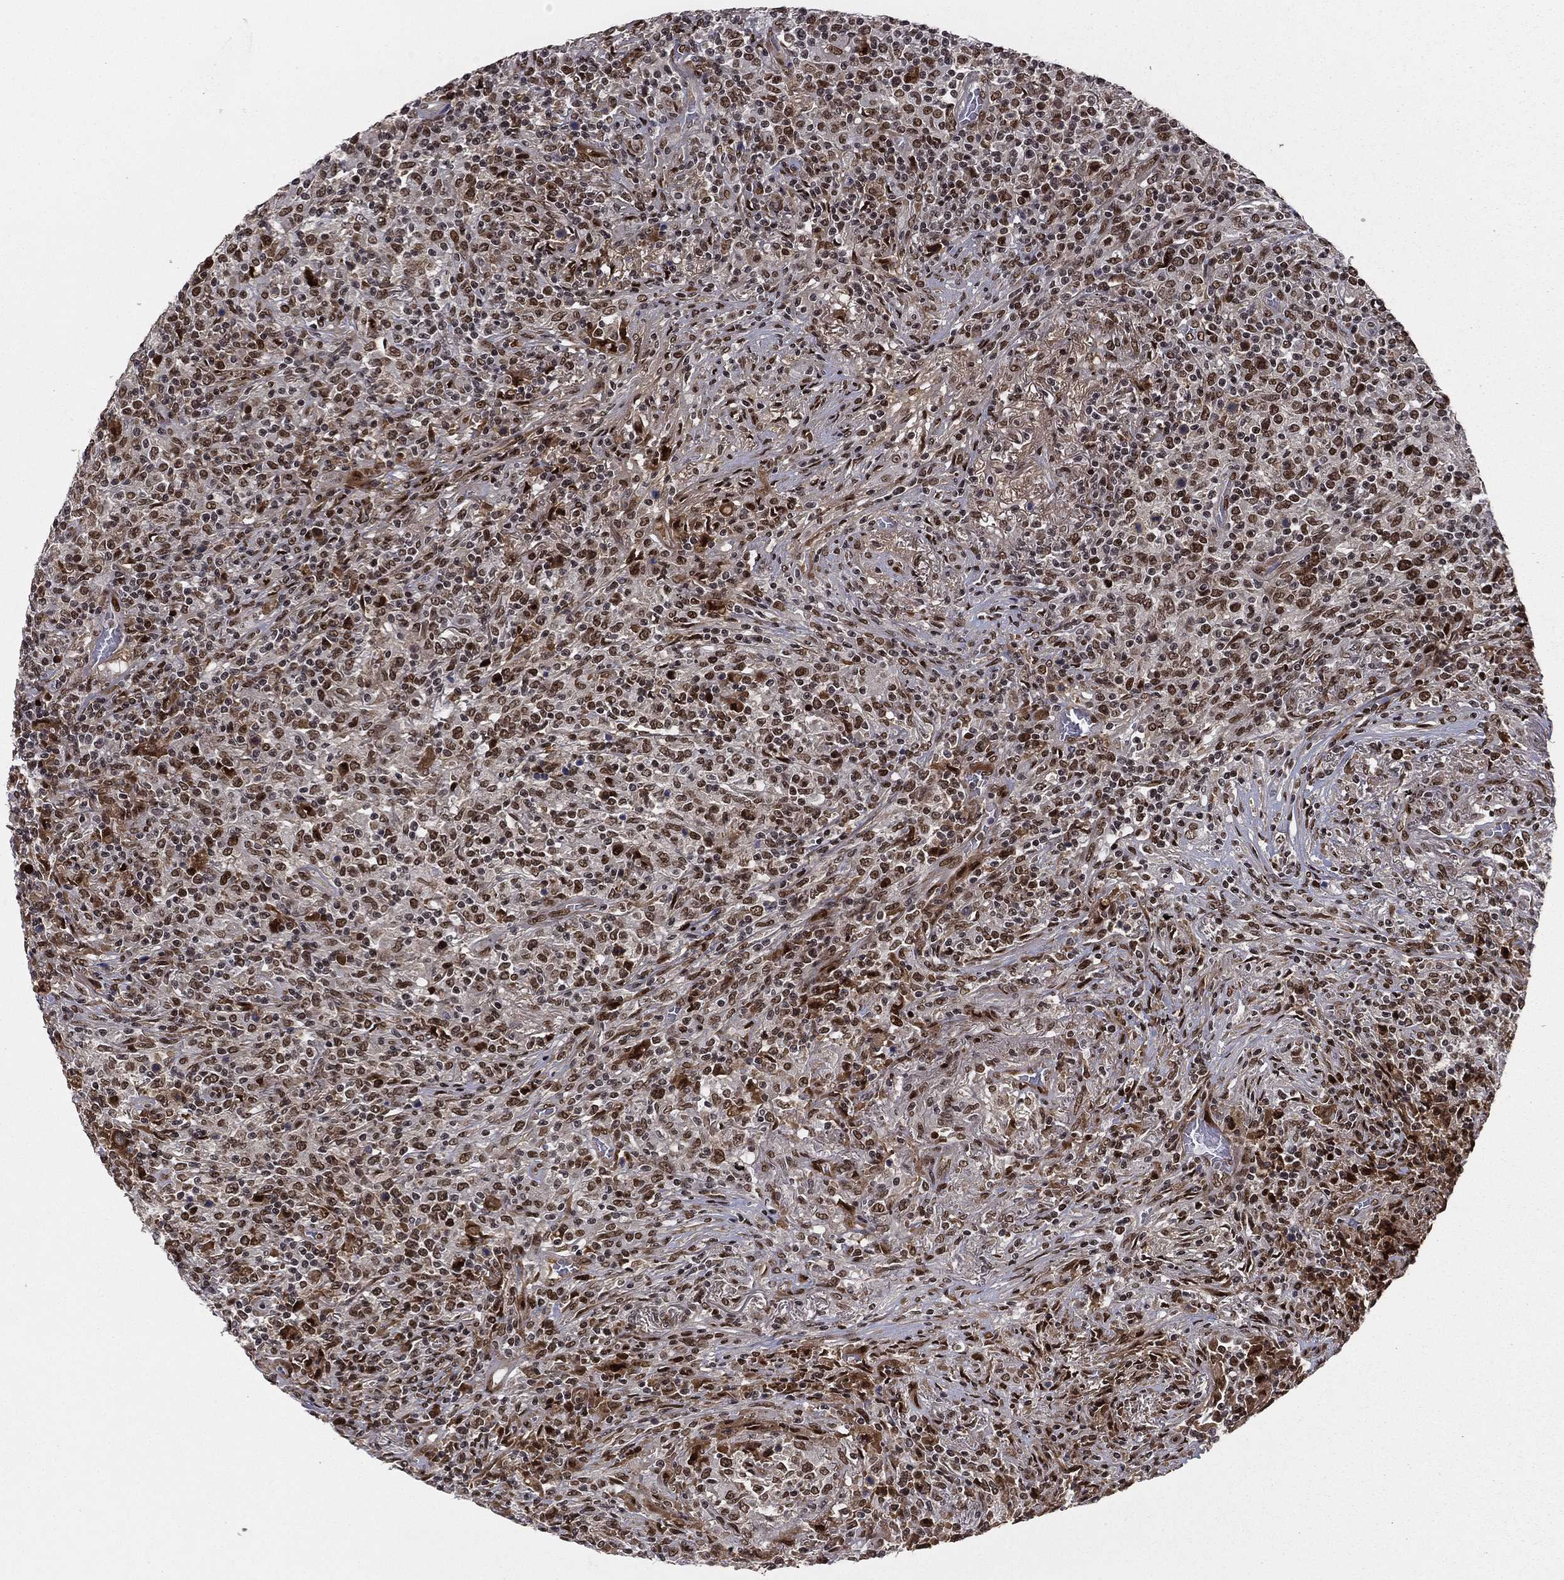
{"staining": {"intensity": "moderate", "quantity": ">75%", "location": "nuclear"}, "tissue": "lymphoma", "cell_type": "Tumor cells", "image_type": "cancer", "snomed": [{"axis": "morphology", "description": "Malignant lymphoma, non-Hodgkin's type, High grade"}, {"axis": "topography", "description": "Lung"}], "caption": "A high-resolution micrograph shows immunohistochemistry (IHC) staining of malignant lymphoma, non-Hodgkin's type (high-grade), which displays moderate nuclear positivity in approximately >75% of tumor cells.", "gene": "RTF1", "patient": {"sex": "male", "age": 79}}